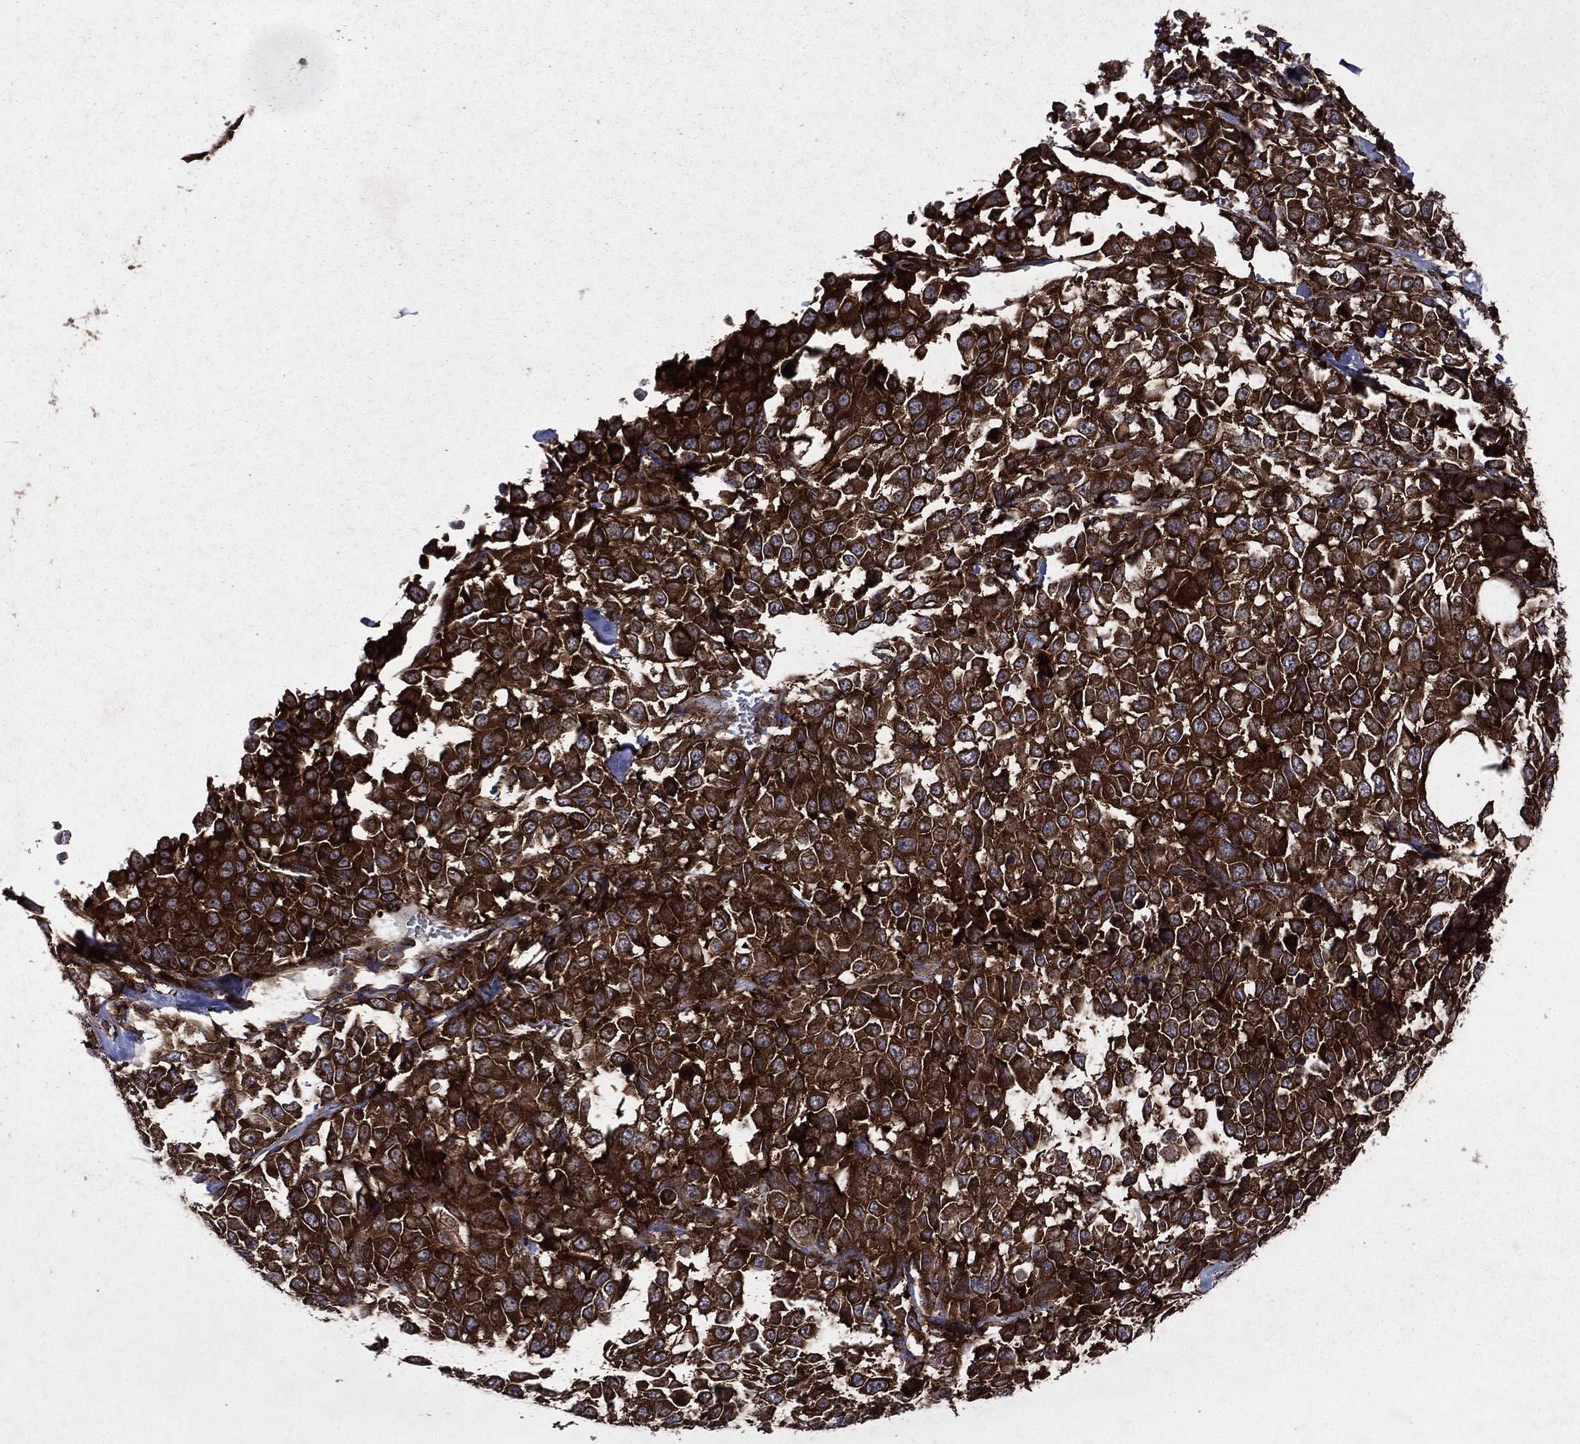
{"staining": {"intensity": "strong", "quantity": ">75%", "location": "cytoplasmic/membranous"}, "tissue": "melanoma", "cell_type": "Tumor cells", "image_type": "cancer", "snomed": [{"axis": "morphology", "description": "Malignant melanoma, Metastatic site"}, {"axis": "topography", "description": "Skin"}], "caption": "High-magnification brightfield microscopy of malignant melanoma (metastatic site) stained with DAB (brown) and counterstained with hematoxylin (blue). tumor cells exhibit strong cytoplasmic/membranous expression is identified in approximately>75% of cells.", "gene": "EIF2B4", "patient": {"sex": "male", "age": 84}}